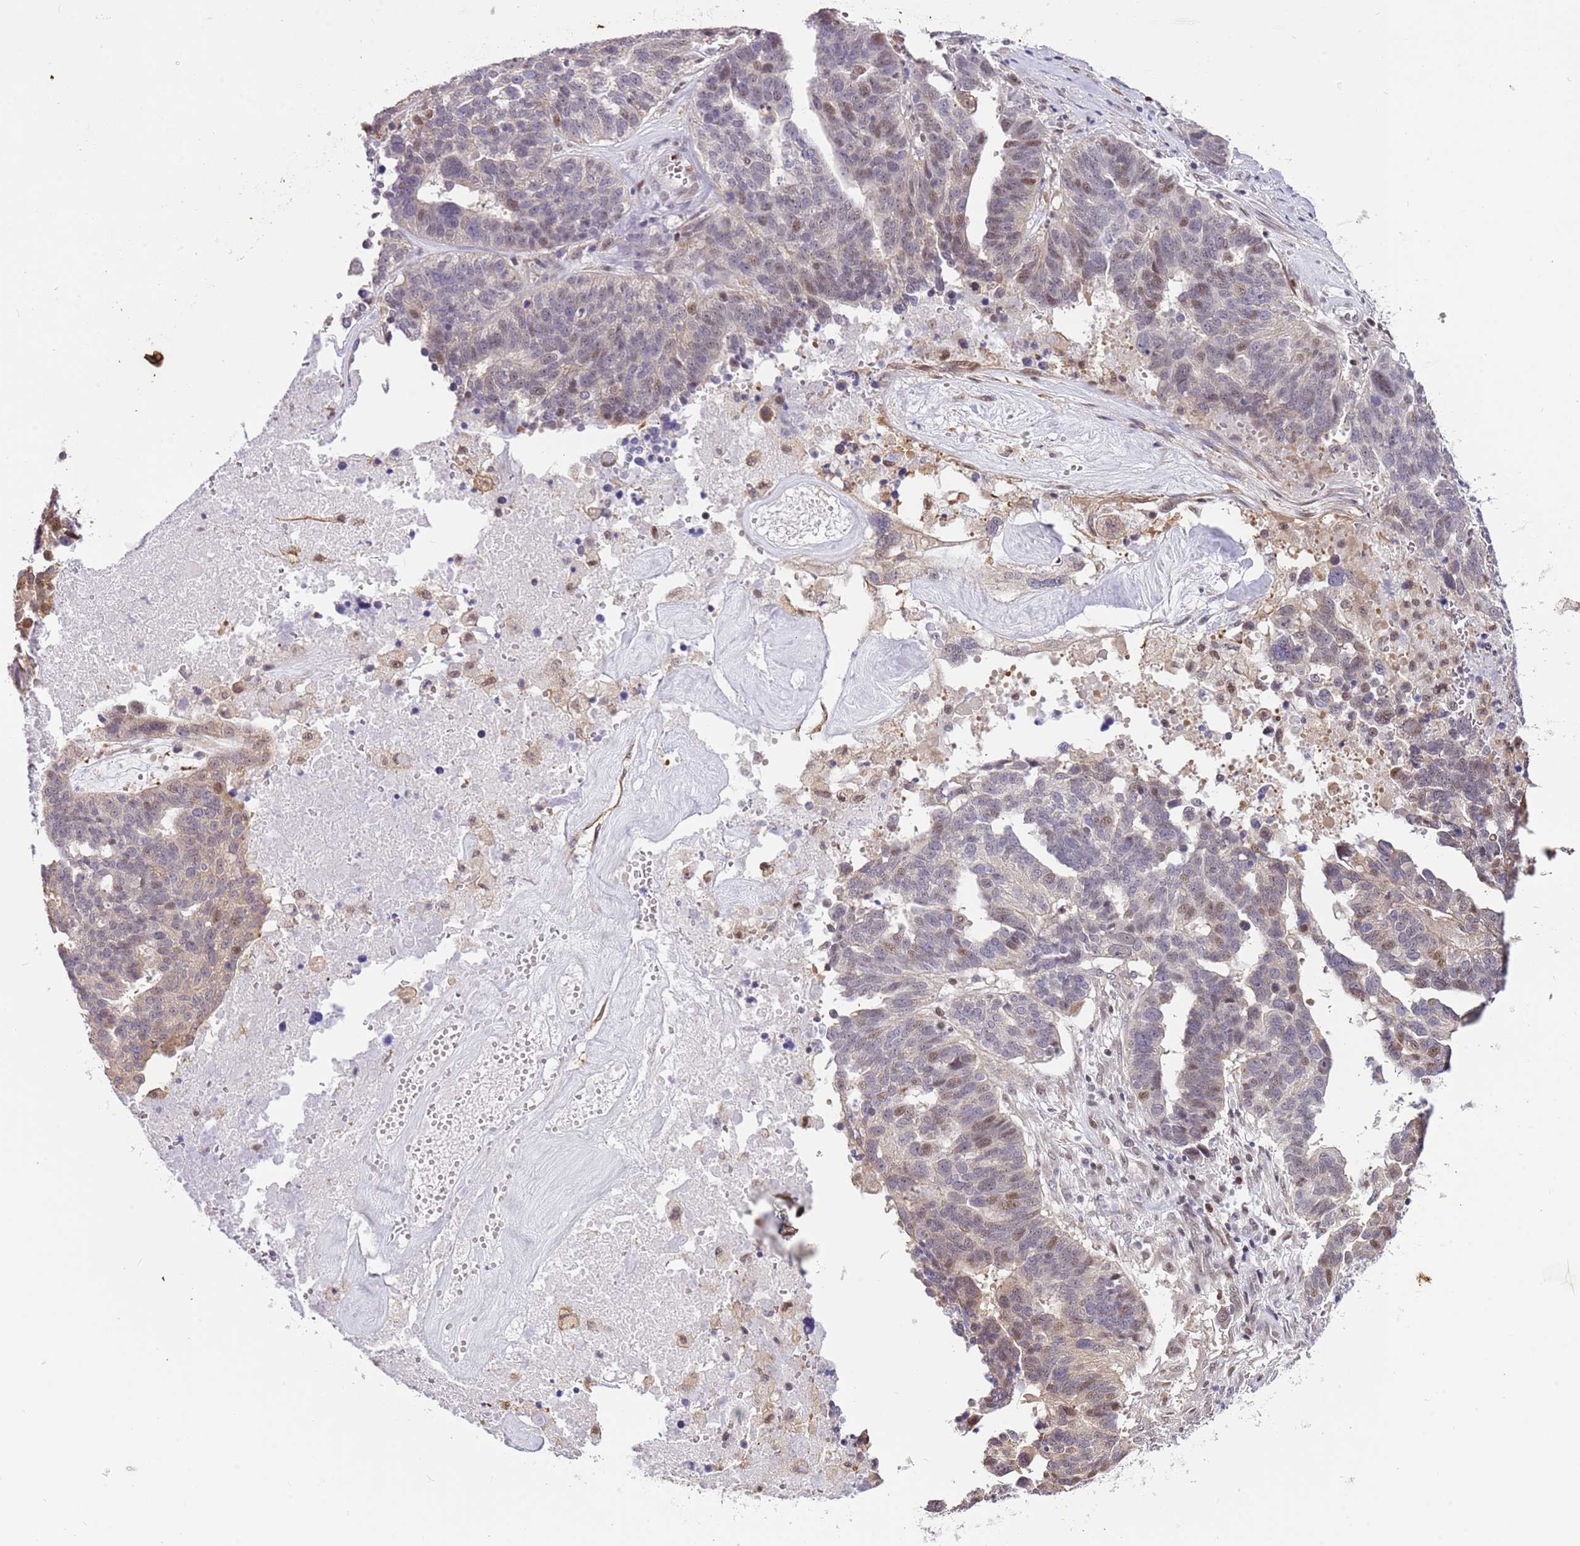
{"staining": {"intensity": "moderate", "quantity": "<25%", "location": "nuclear"}, "tissue": "ovarian cancer", "cell_type": "Tumor cells", "image_type": "cancer", "snomed": [{"axis": "morphology", "description": "Cystadenocarcinoma, serous, NOS"}, {"axis": "topography", "description": "Ovary"}], "caption": "The photomicrograph reveals staining of serous cystadenocarcinoma (ovarian), revealing moderate nuclear protein expression (brown color) within tumor cells.", "gene": "RFK", "patient": {"sex": "female", "age": 59}}